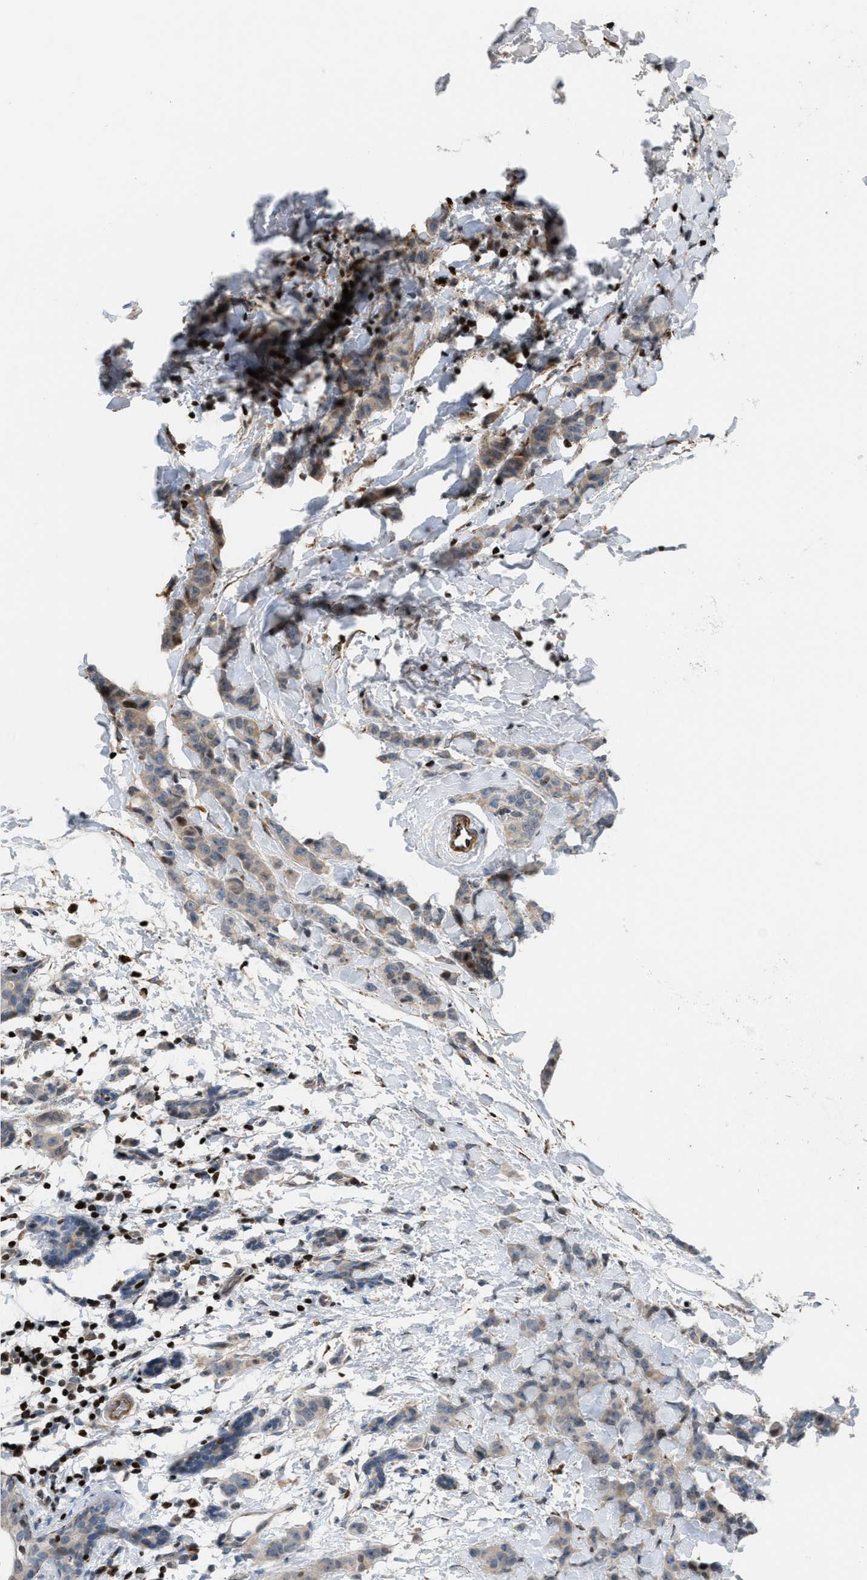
{"staining": {"intensity": "weak", "quantity": "<25%", "location": "cytoplasmic/membranous"}, "tissue": "breast cancer", "cell_type": "Tumor cells", "image_type": "cancer", "snomed": [{"axis": "morphology", "description": "Normal tissue, NOS"}, {"axis": "morphology", "description": "Duct carcinoma"}, {"axis": "topography", "description": "Breast"}], "caption": "This micrograph is of invasive ductal carcinoma (breast) stained with immunohistochemistry to label a protein in brown with the nuclei are counter-stained blue. There is no positivity in tumor cells.", "gene": "ZNF276", "patient": {"sex": "female", "age": 40}}